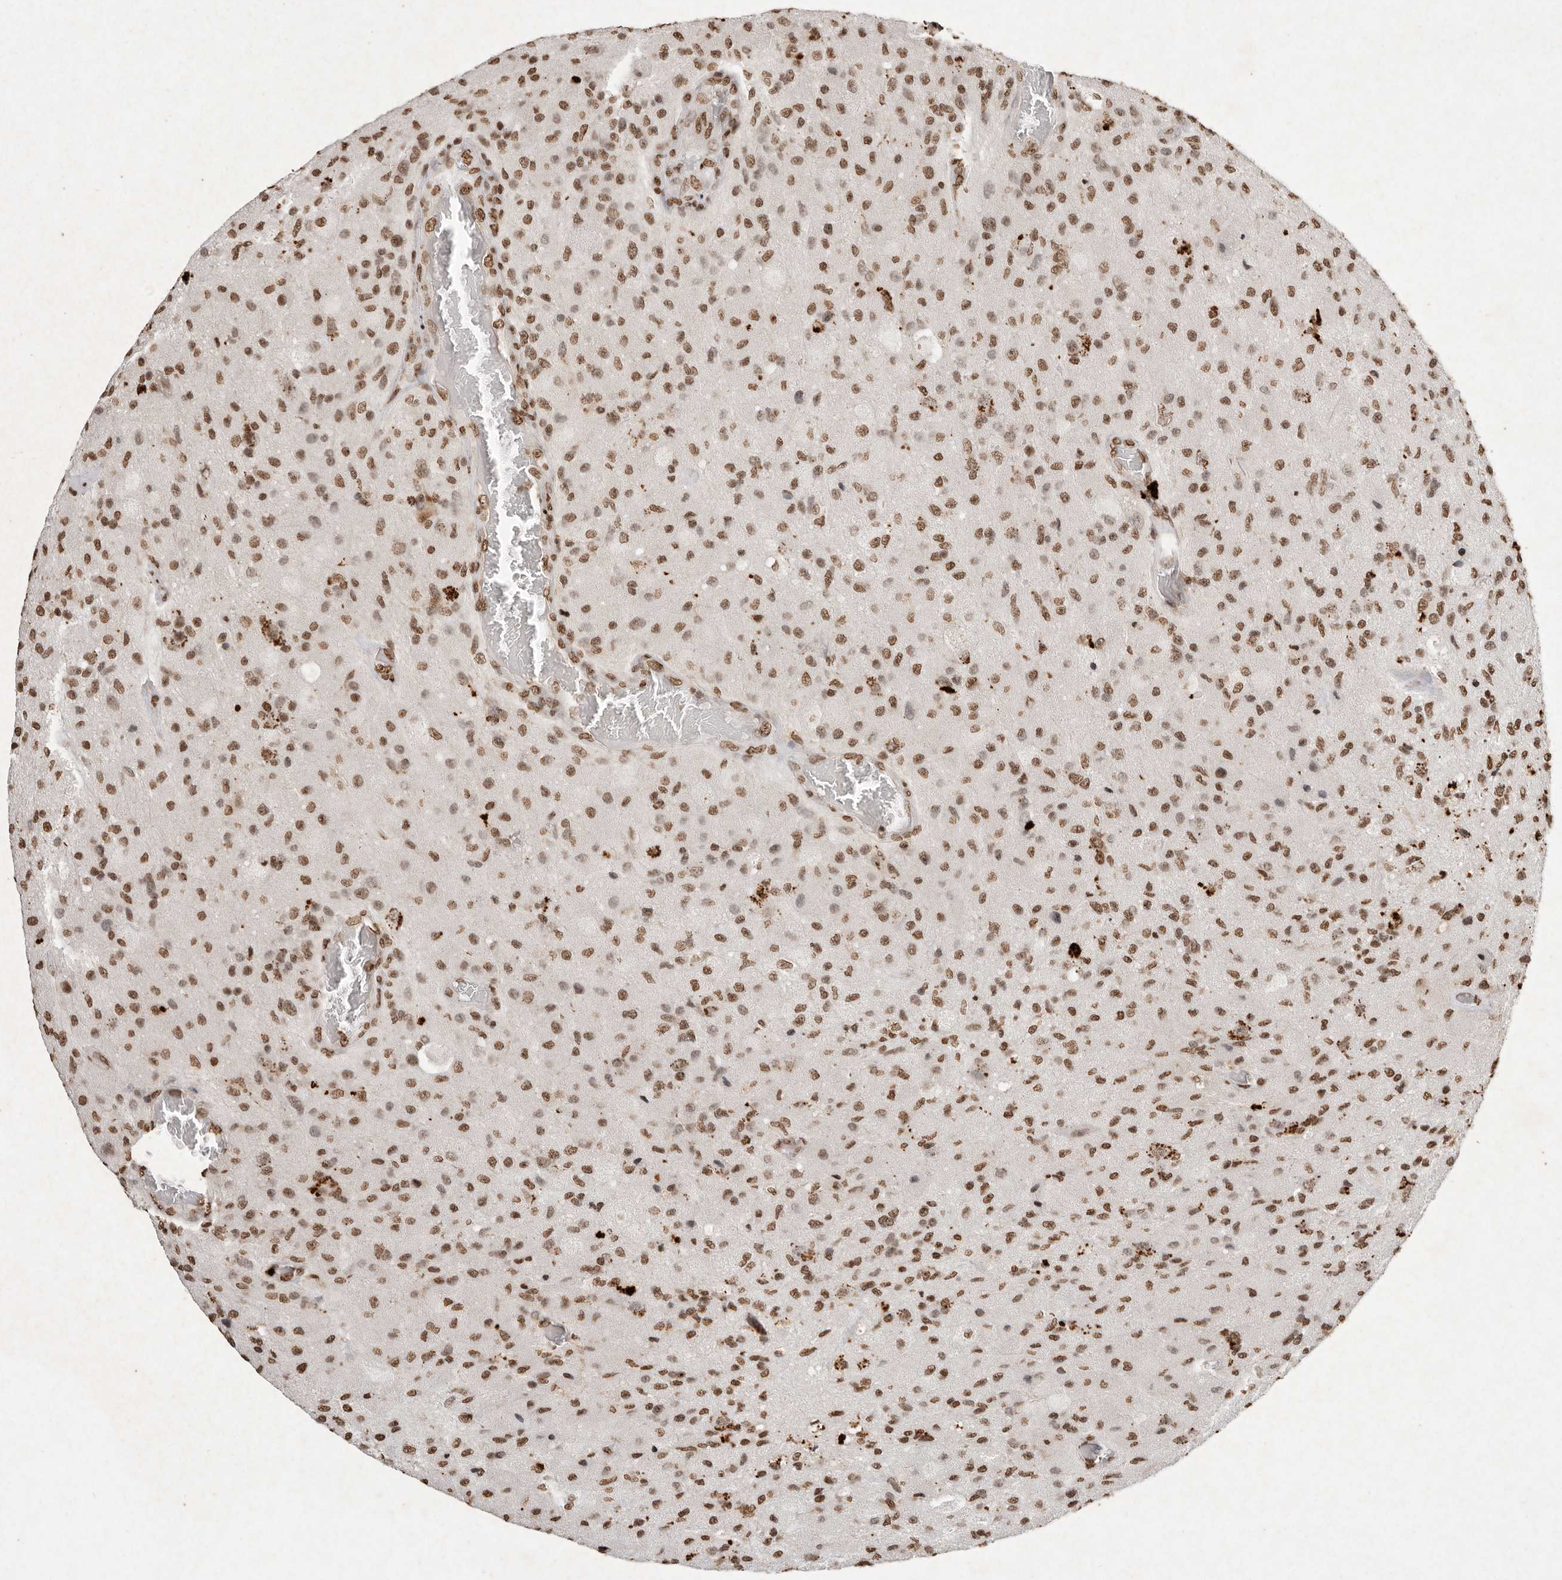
{"staining": {"intensity": "moderate", "quantity": ">75%", "location": "nuclear"}, "tissue": "glioma", "cell_type": "Tumor cells", "image_type": "cancer", "snomed": [{"axis": "morphology", "description": "Normal tissue, NOS"}, {"axis": "morphology", "description": "Glioma, malignant, High grade"}, {"axis": "topography", "description": "Cerebral cortex"}], "caption": "This is a histology image of IHC staining of glioma, which shows moderate staining in the nuclear of tumor cells.", "gene": "NKX3-2", "patient": {"sex": "male", "age": 77}}